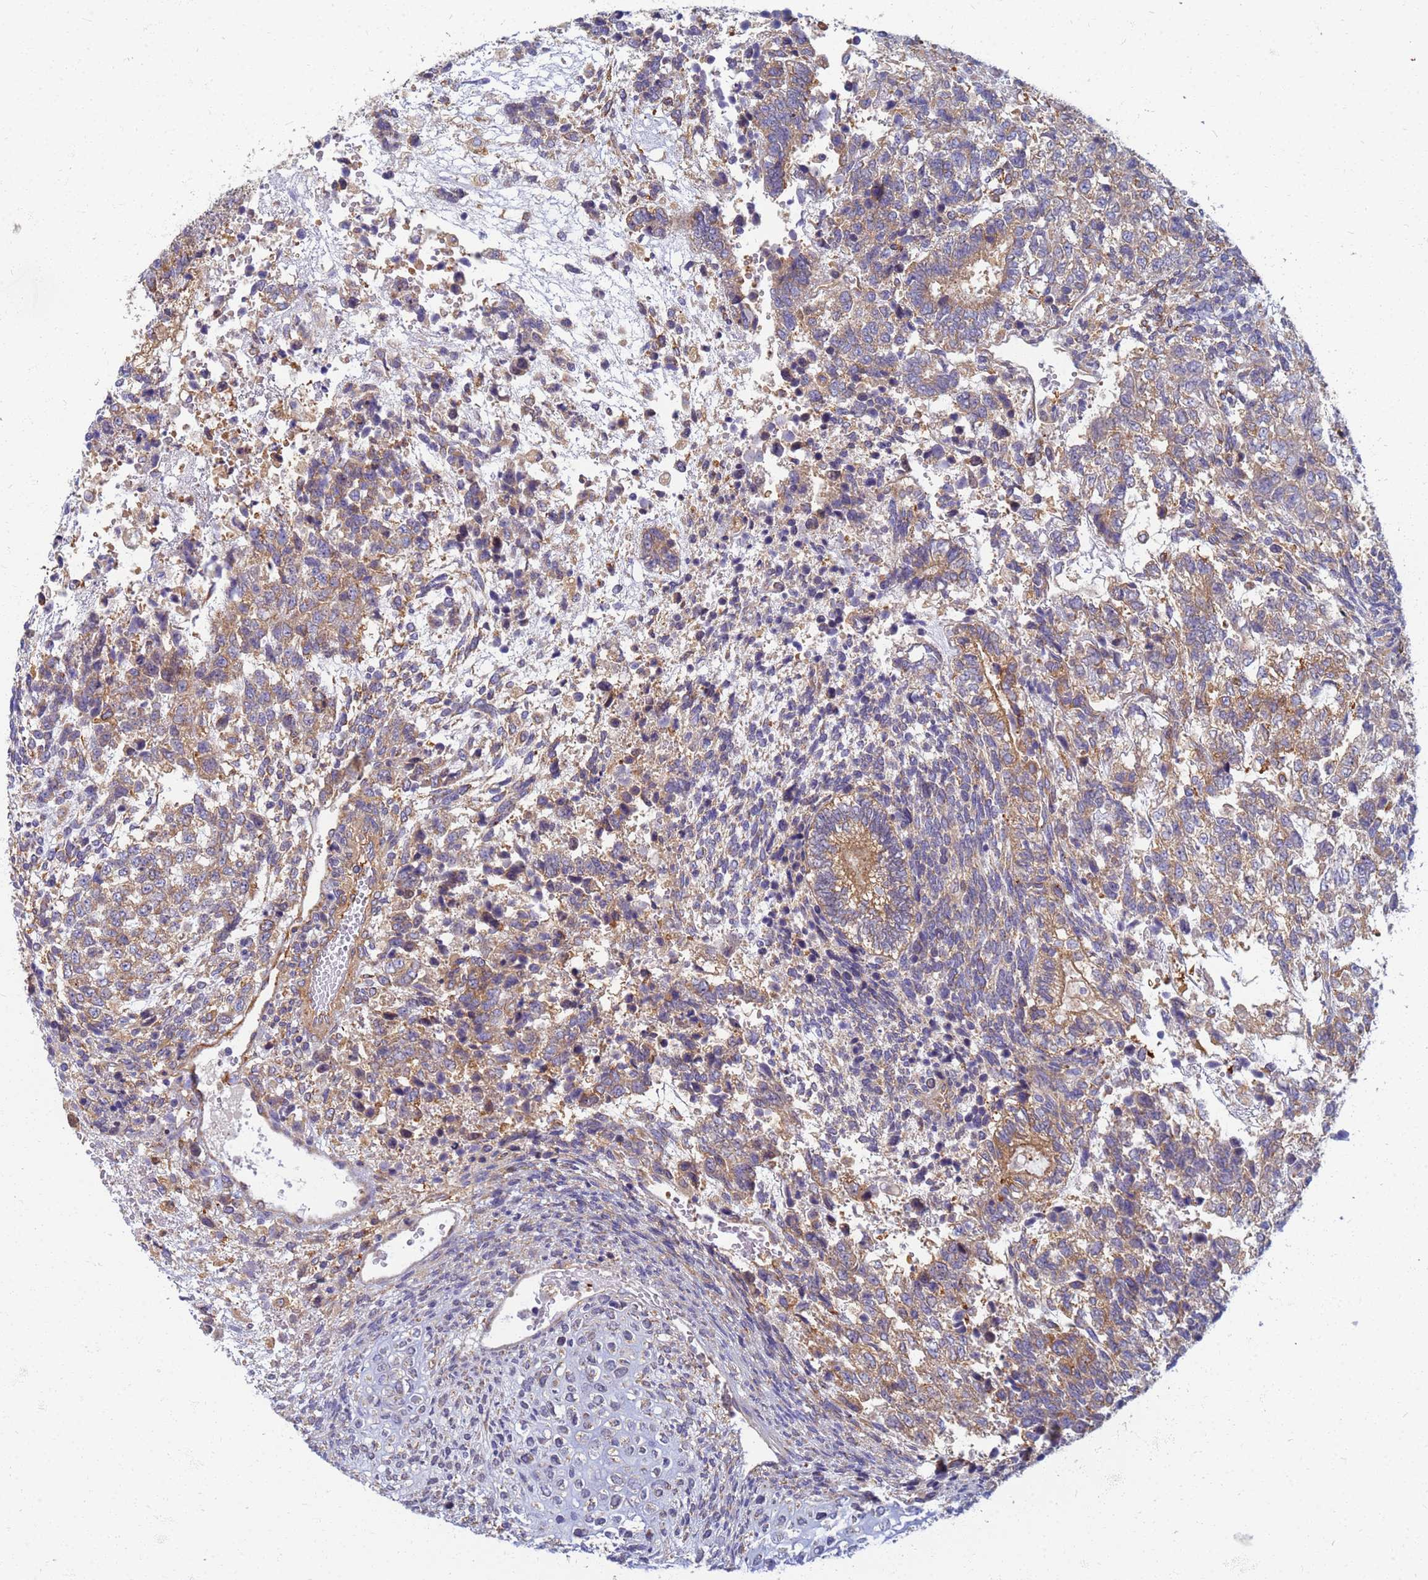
{"staining": {"intensity": "moderate", "quantity": ">75%", "location": "cytoplasmic/membranous"}, "tissue": "testis cancer", "cell_type": "Tumor cells", "image_type": "cancer", "snomed": [{"axis": "morphology", "description": "Carcinoma, Embryonal, NOS"}, {"axis": "topography", "description": "Testis"}], "caption": "Embryonal carcinoma (testis) stained with immunohistochemistry reveals moderate cytoplasmic/membranous positivity in about >75% of tumor cells. The staining was performed using DAB (3,3'-diaminobenzidine), with brown indicating positive protein expression. Nuclei are stained blue with hematoxylin.", "gene": "EEA1", "patient": {"sex": "male", "age": 23}}